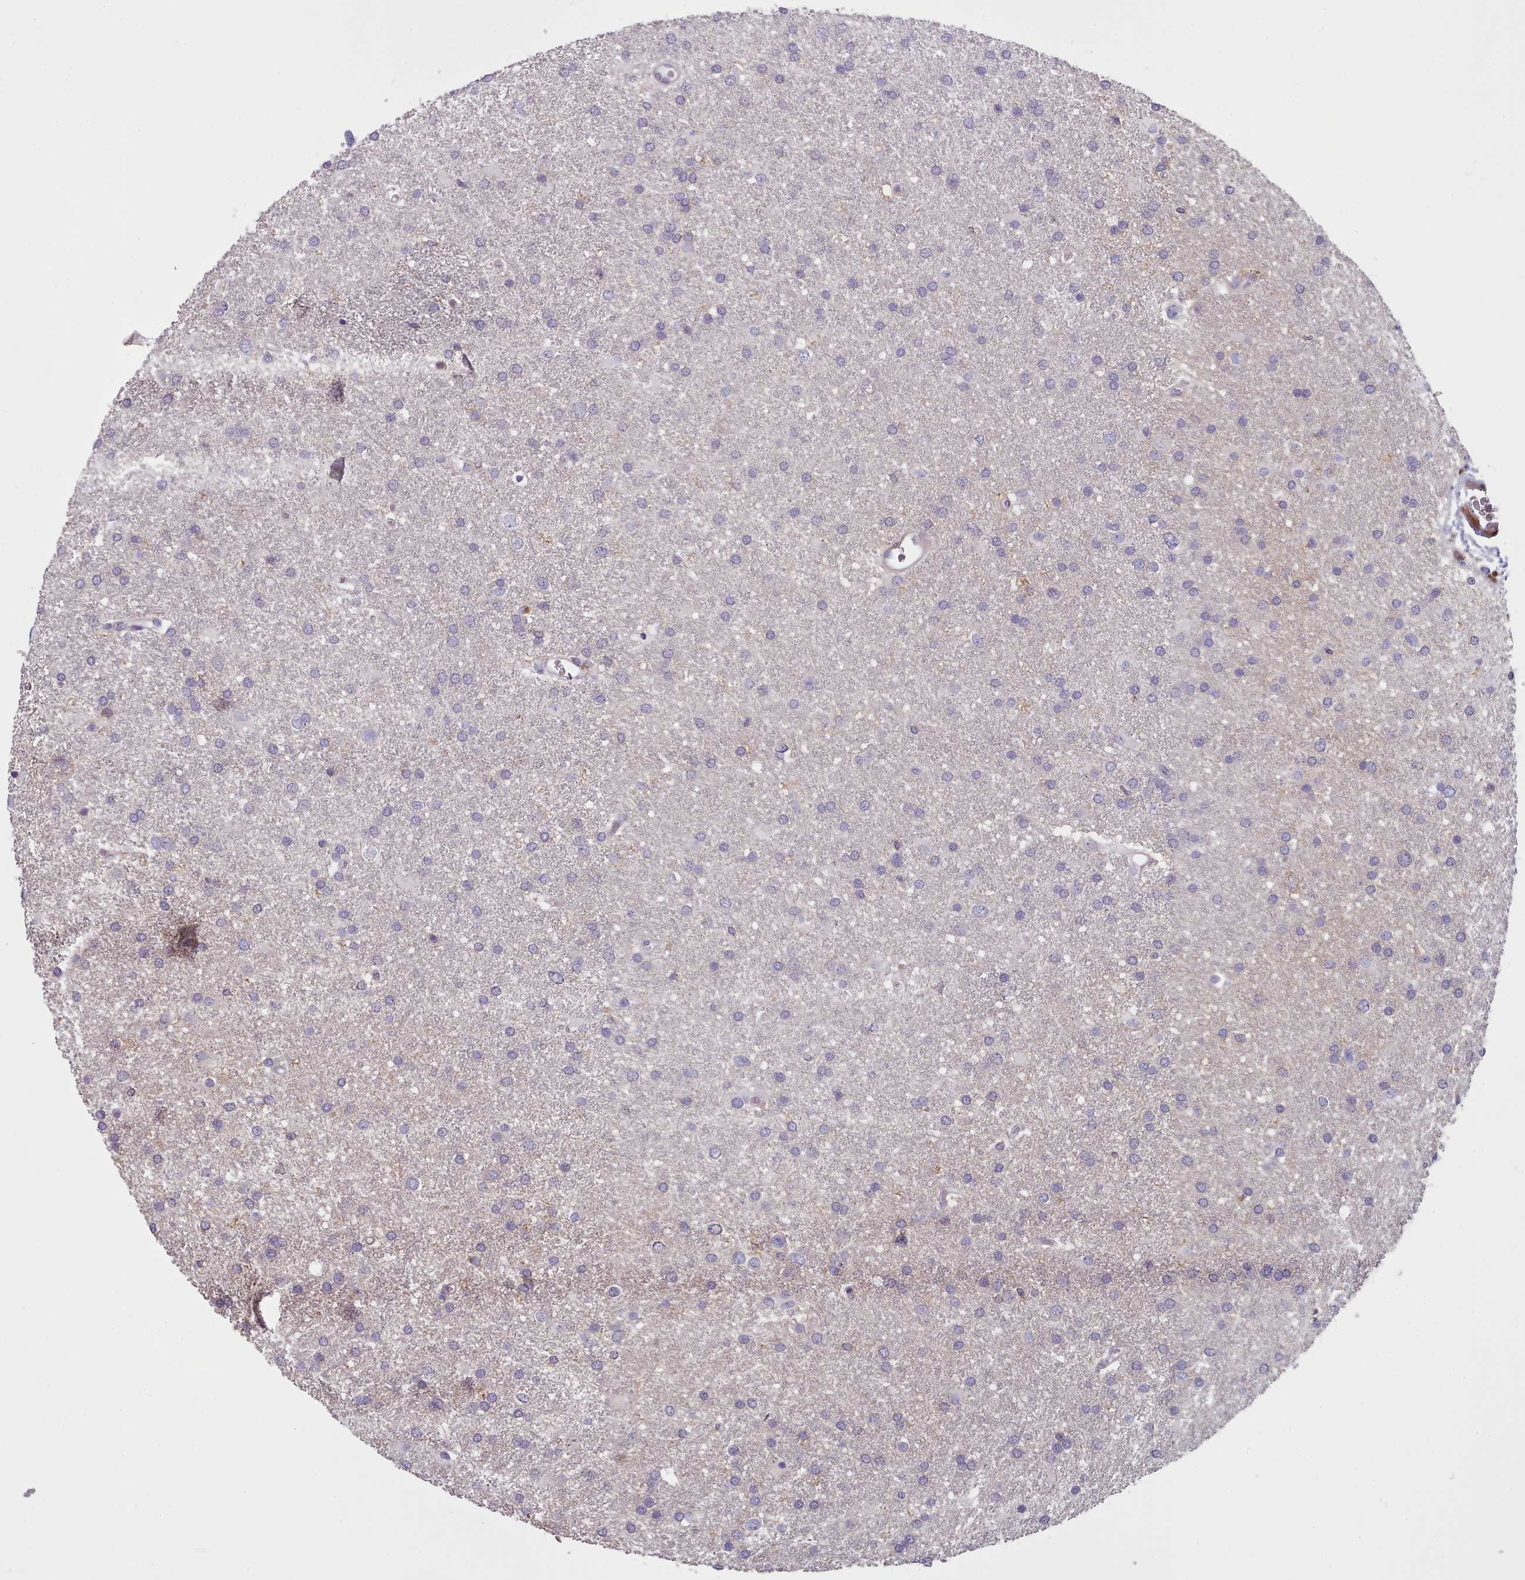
{"staining": {"intensity": "negative", "quantity": "none", "location": "none"}, "tissue": "glioma", "cell_type": "Tumor cells", "image_type": "cancer", "snomed": [{"axis": "morphology", "description": "Glioma, malignant, Low grade"}, {"axis": "topography", "description": "Brain"}], "caption": "The immunohistochemistry micrograph has no significant positivity in tumor cells of glioma tissue.", "gene": "RAC2", "patient": {"sex": "female", "age": 32}}